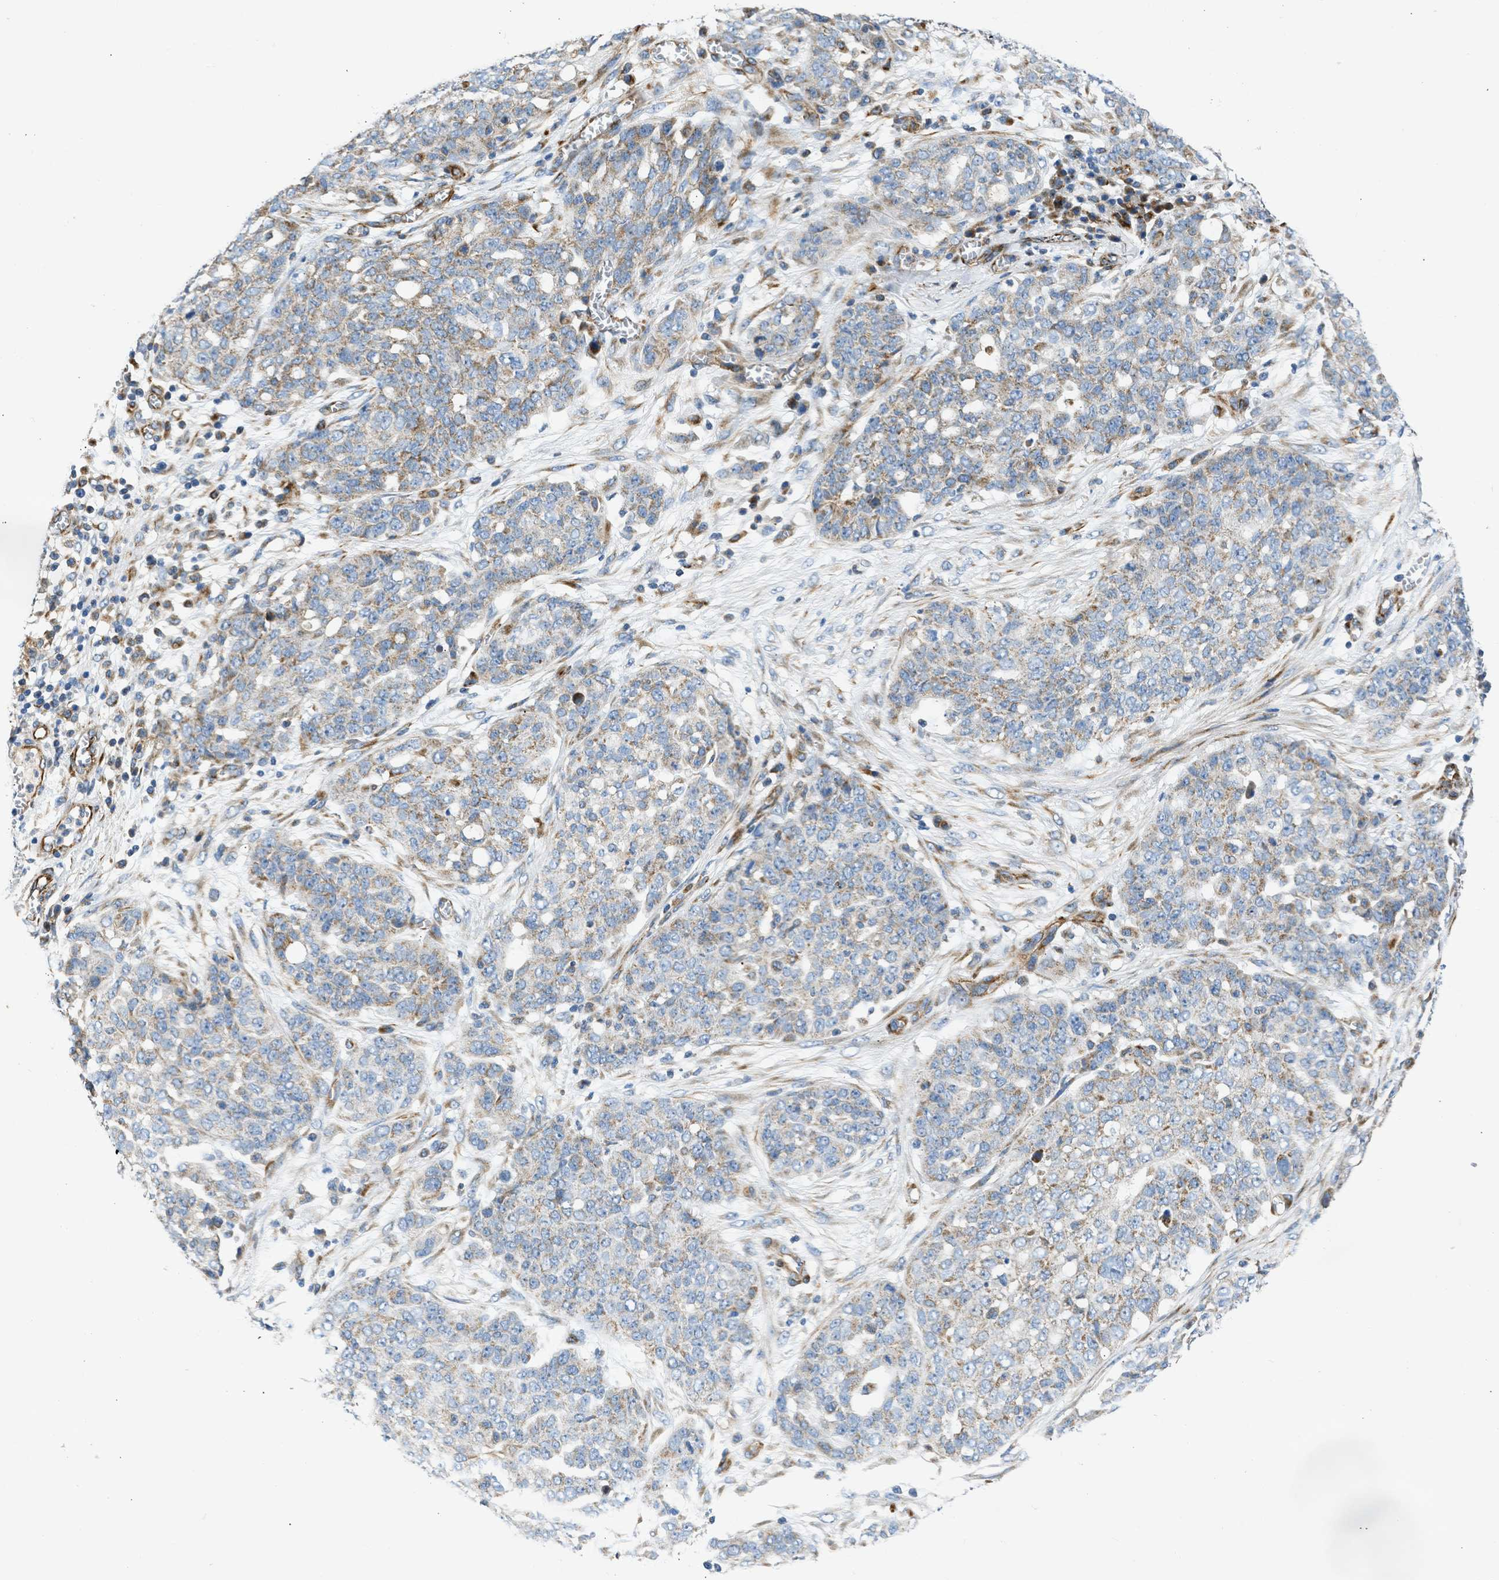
{"staining": {"intensity": "moderate", "quantity": "25%-75%", "location": "cytoplasmic/membranous"}, "tissue": "ovarian cancer", "cell_type": "Tumor cells", "image_type": "cancer", "snomed": [{"axis": "morphology", "description": "Cystadenocarcinoma, serous, NOS"}, {"axis": "topography", "description": "Soft tissue"}, {"axis": "topography", "description": "Ovary"}], "caption": "Immunohistochemistry (IHC) of ovarian cancer (serous cystadenocarcinoma) exhibits medium levels of moderate cytoplasmic/membranous expression in about 25%-75% of tumor cells.", "gene": "ULK4", "patient": {"sex": "female", "age": 57}}